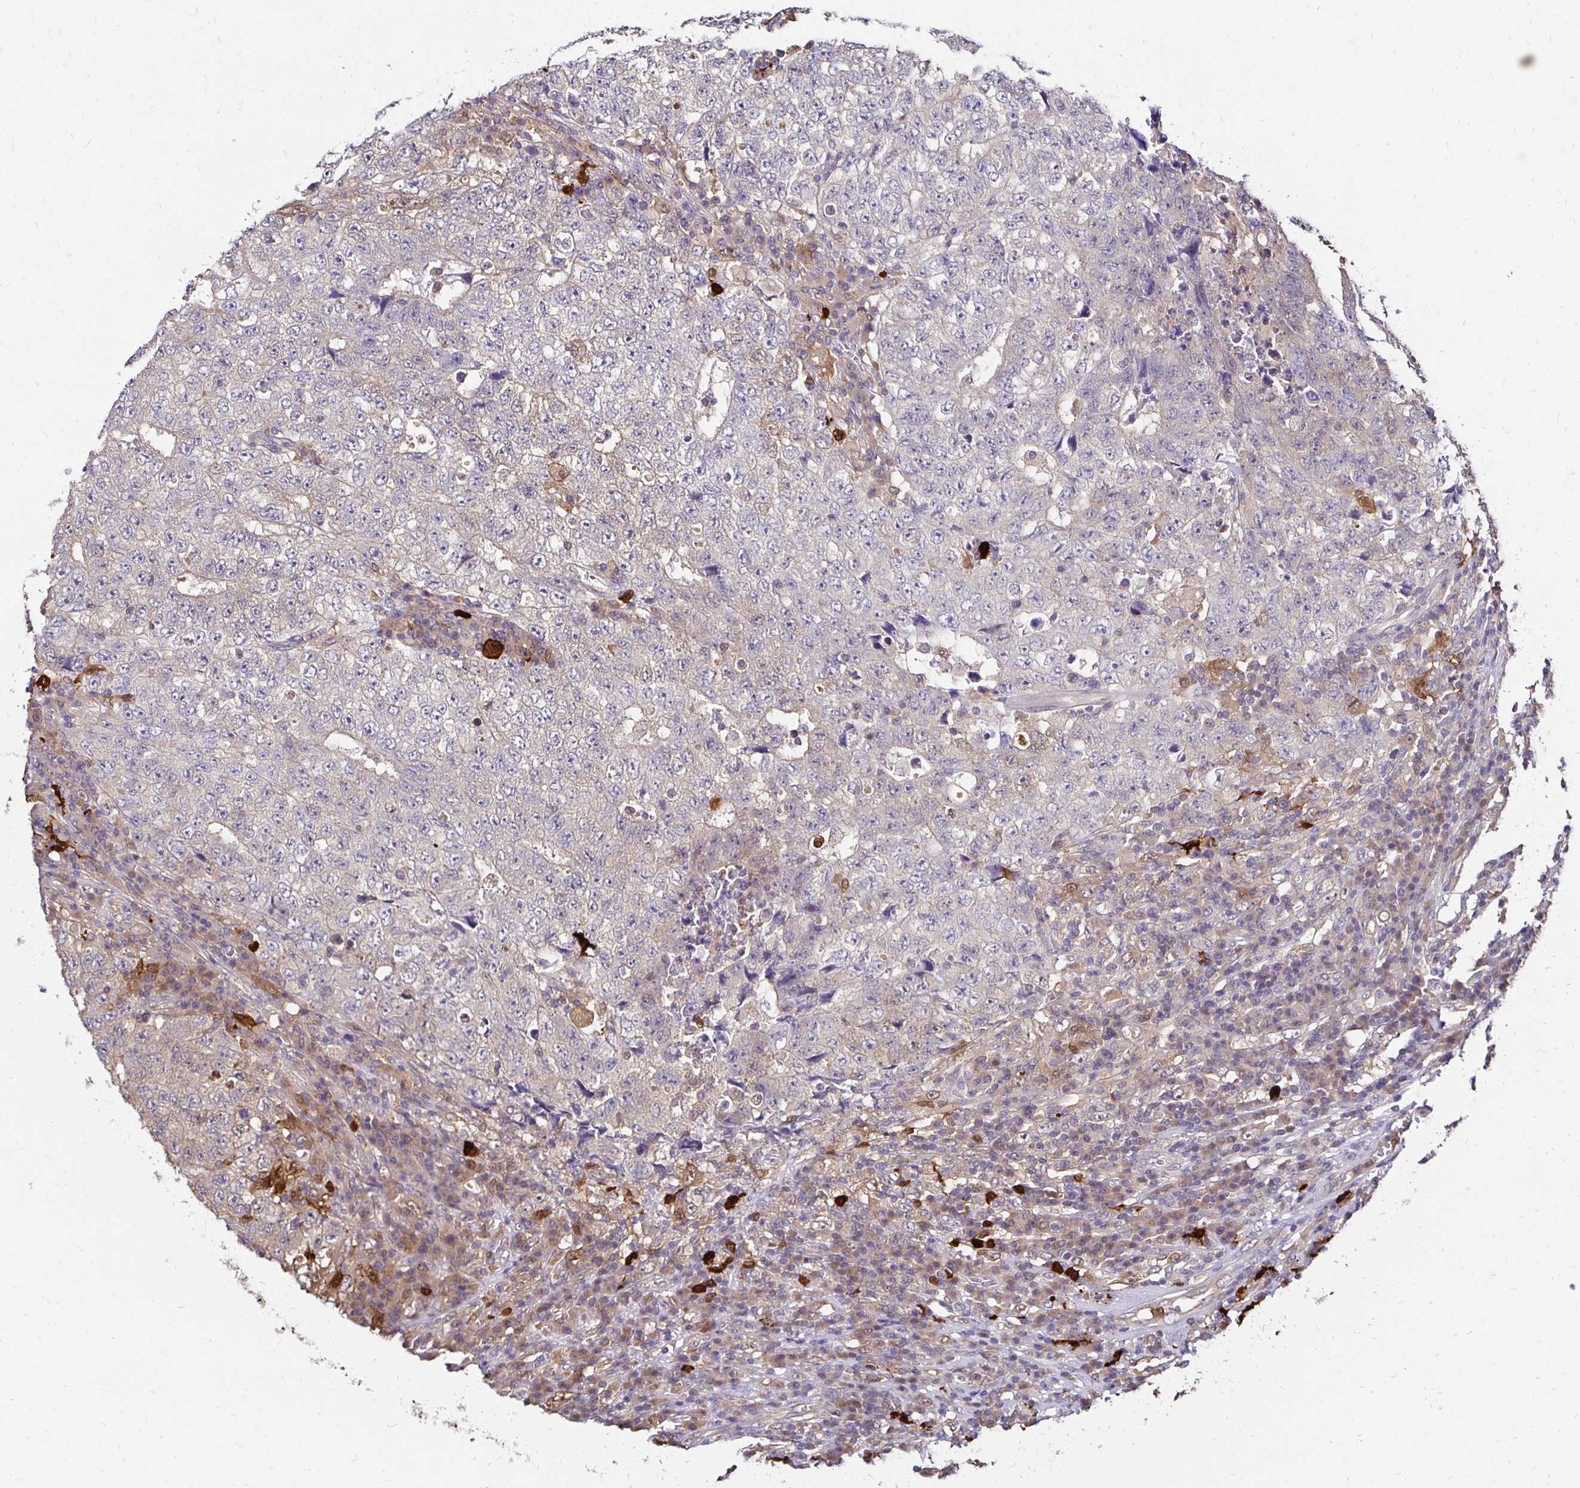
{"staining": {"intensity": "negative", "quantity": "none", "location": "none"}, "tissue": "testis cancer", "cell_type": "Tumor cells", "image_type": "cancer", "snomed": [{"axis": "morphology", "description": "Necrosis, NOS"}, {"axis": "morphology", "description": "Carcinoma, Embryonal, NOS"}, {"axis": "topography", "description": "Testis"}], "caption": "DAB immunohistochemical staining of human testis cancer exhibits no significant staining in tumor cells.", "gene": "TXN", "patient": {"sex": "male", "age": 19}}